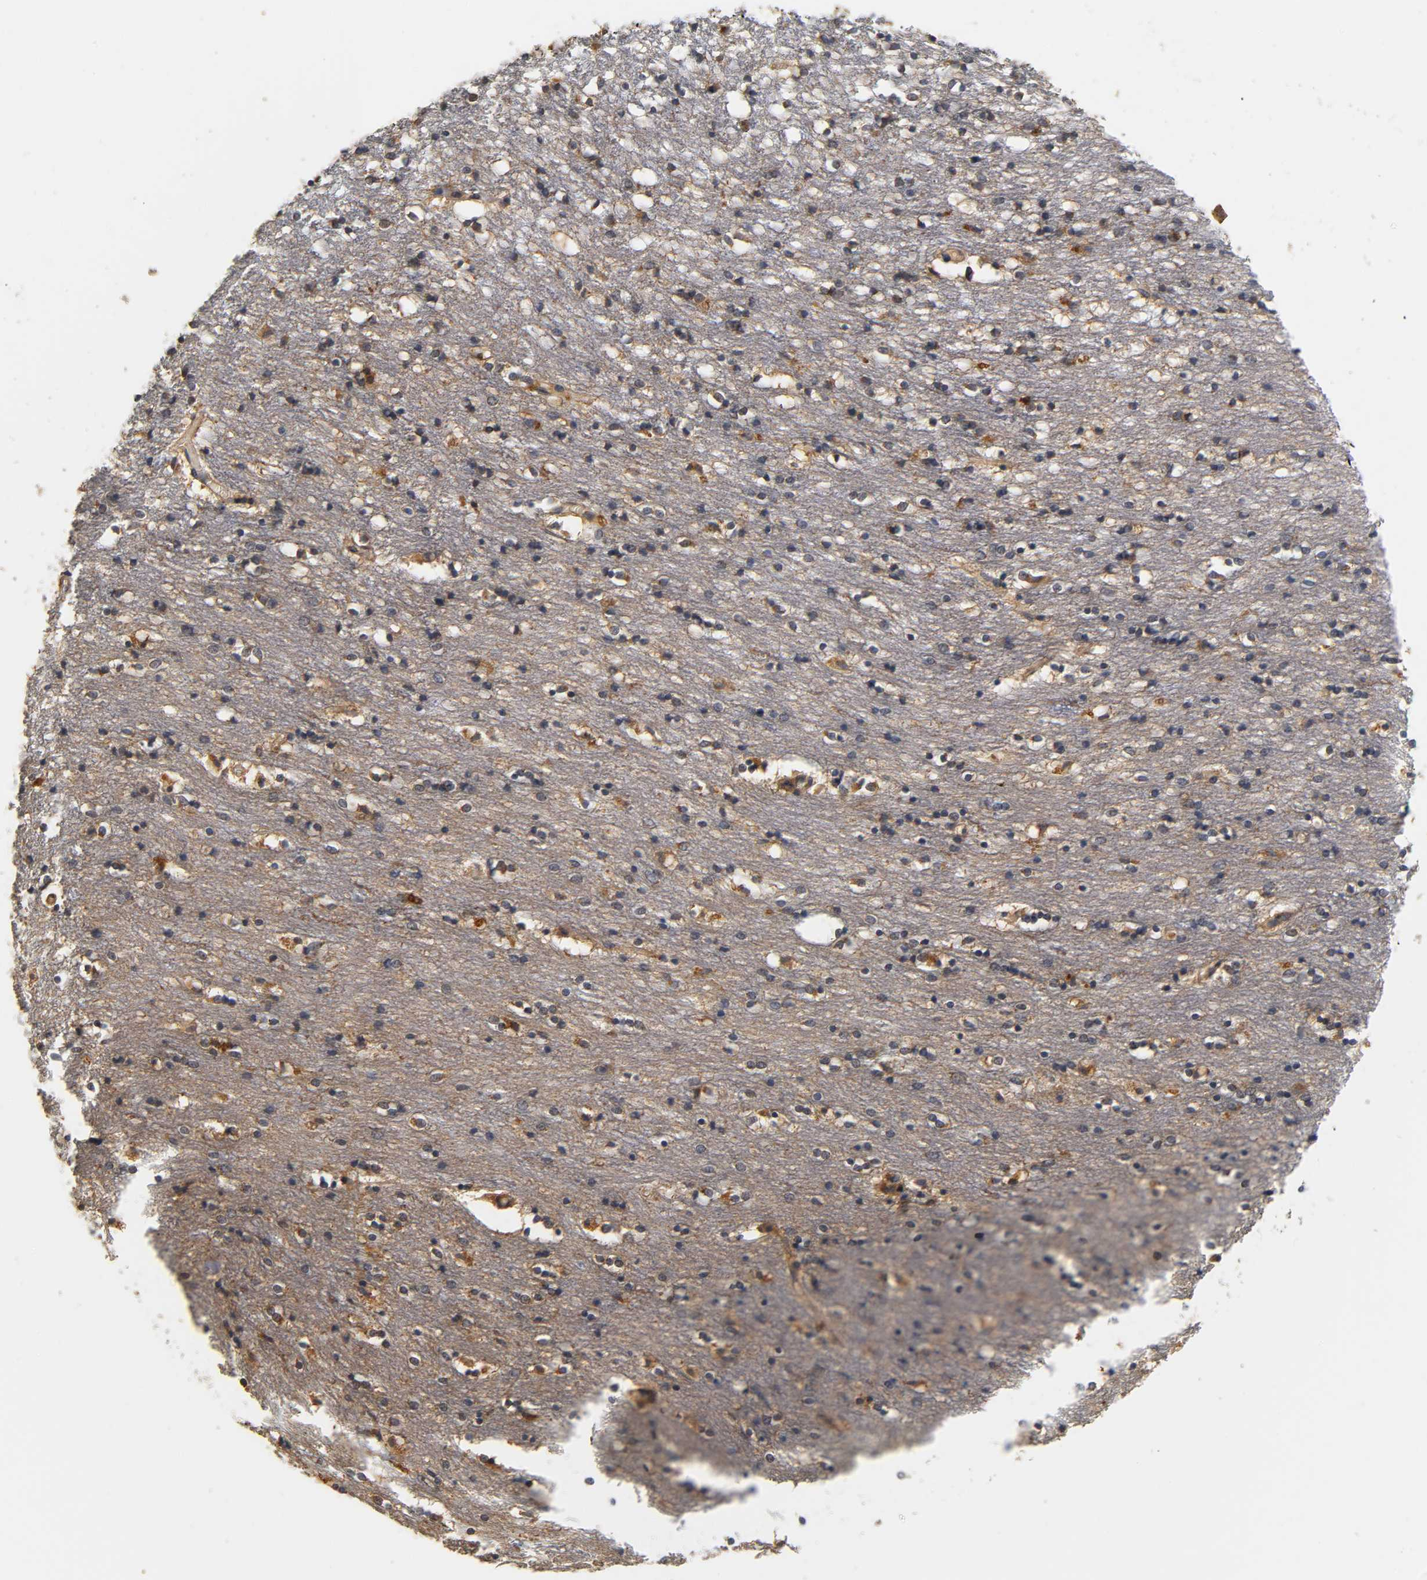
{"staining": {"intensity": "negative", "quantity": "none", "location": "none"}, "tissue": "caudate", "cell_type": "Glial cells", "image_type": "normal", "snomed": [{"axis": "morphology", "description": "Normal tissue, NOS"}, {"axis": "topography", "description": "Lateral ventricle wall"}], "caption": "The image shows no staining of glial cells in normal caudate. The staining was performed using DAB to visualize the protein expression in brown, while the nuclei were stained in blue with hematoxylin (Magnification: 20x).", "gene": "SCAP", "patient": {"sex": "female", "age": 54}}